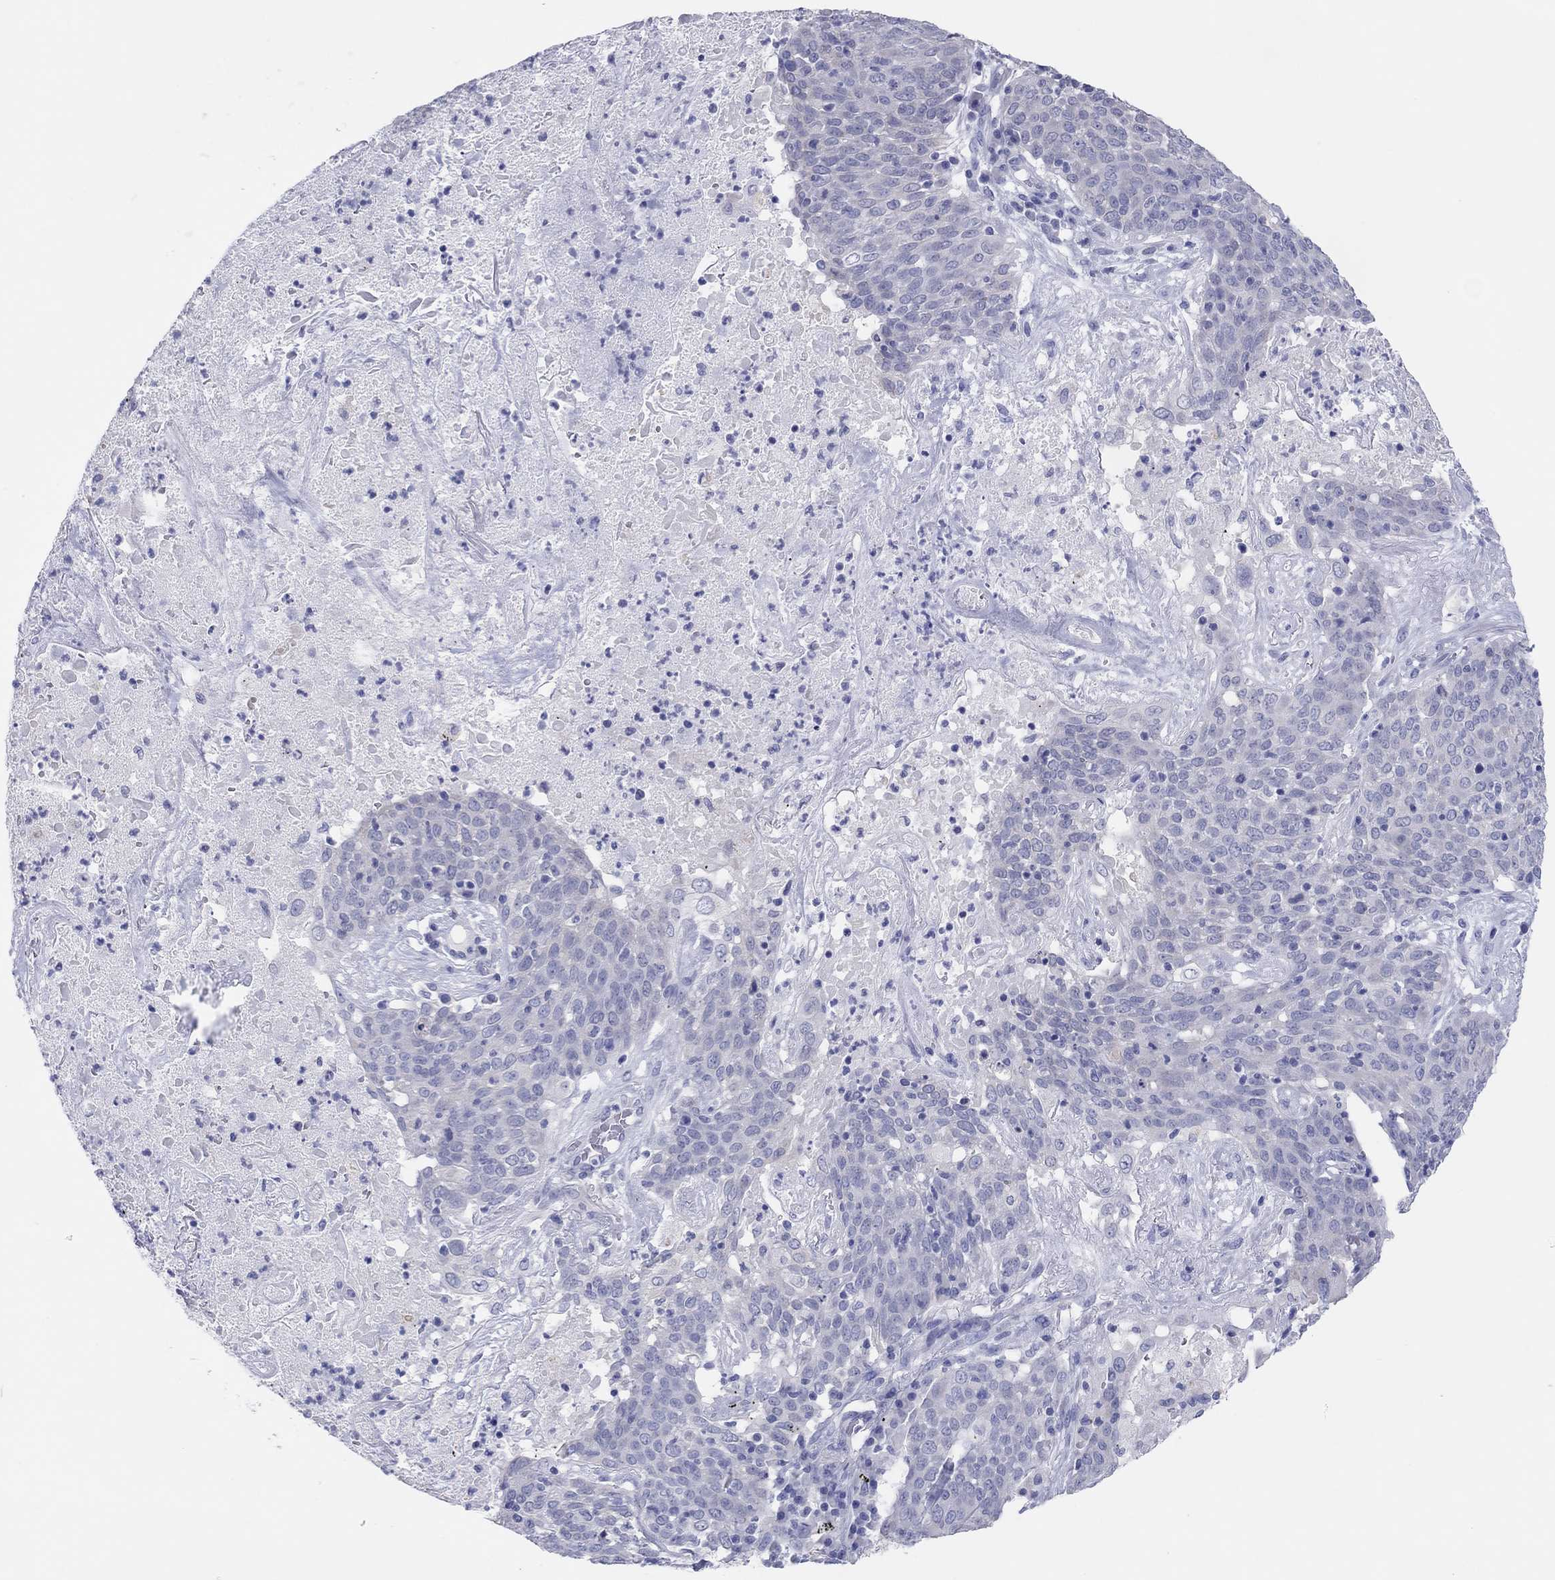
{"staining": {"intensity": "negative", "quantity": "none", "location": "none"}, "tissue": "lung cancer", "cell_type": "Tumor cells", "image_type": "cancer", "snomed": [{"axis": "morphology", "description": "Squamous cell carcinoma, NOS"}, {"axis": "topography", "description": "Lung"}], "caption": "Immunohistochemical staining of squamous cell carcinoma (lung) demonstrates no significant staining in tumor cells.", "gene": "ERICH3", "patient": {"sex": "male", "age": 82}}